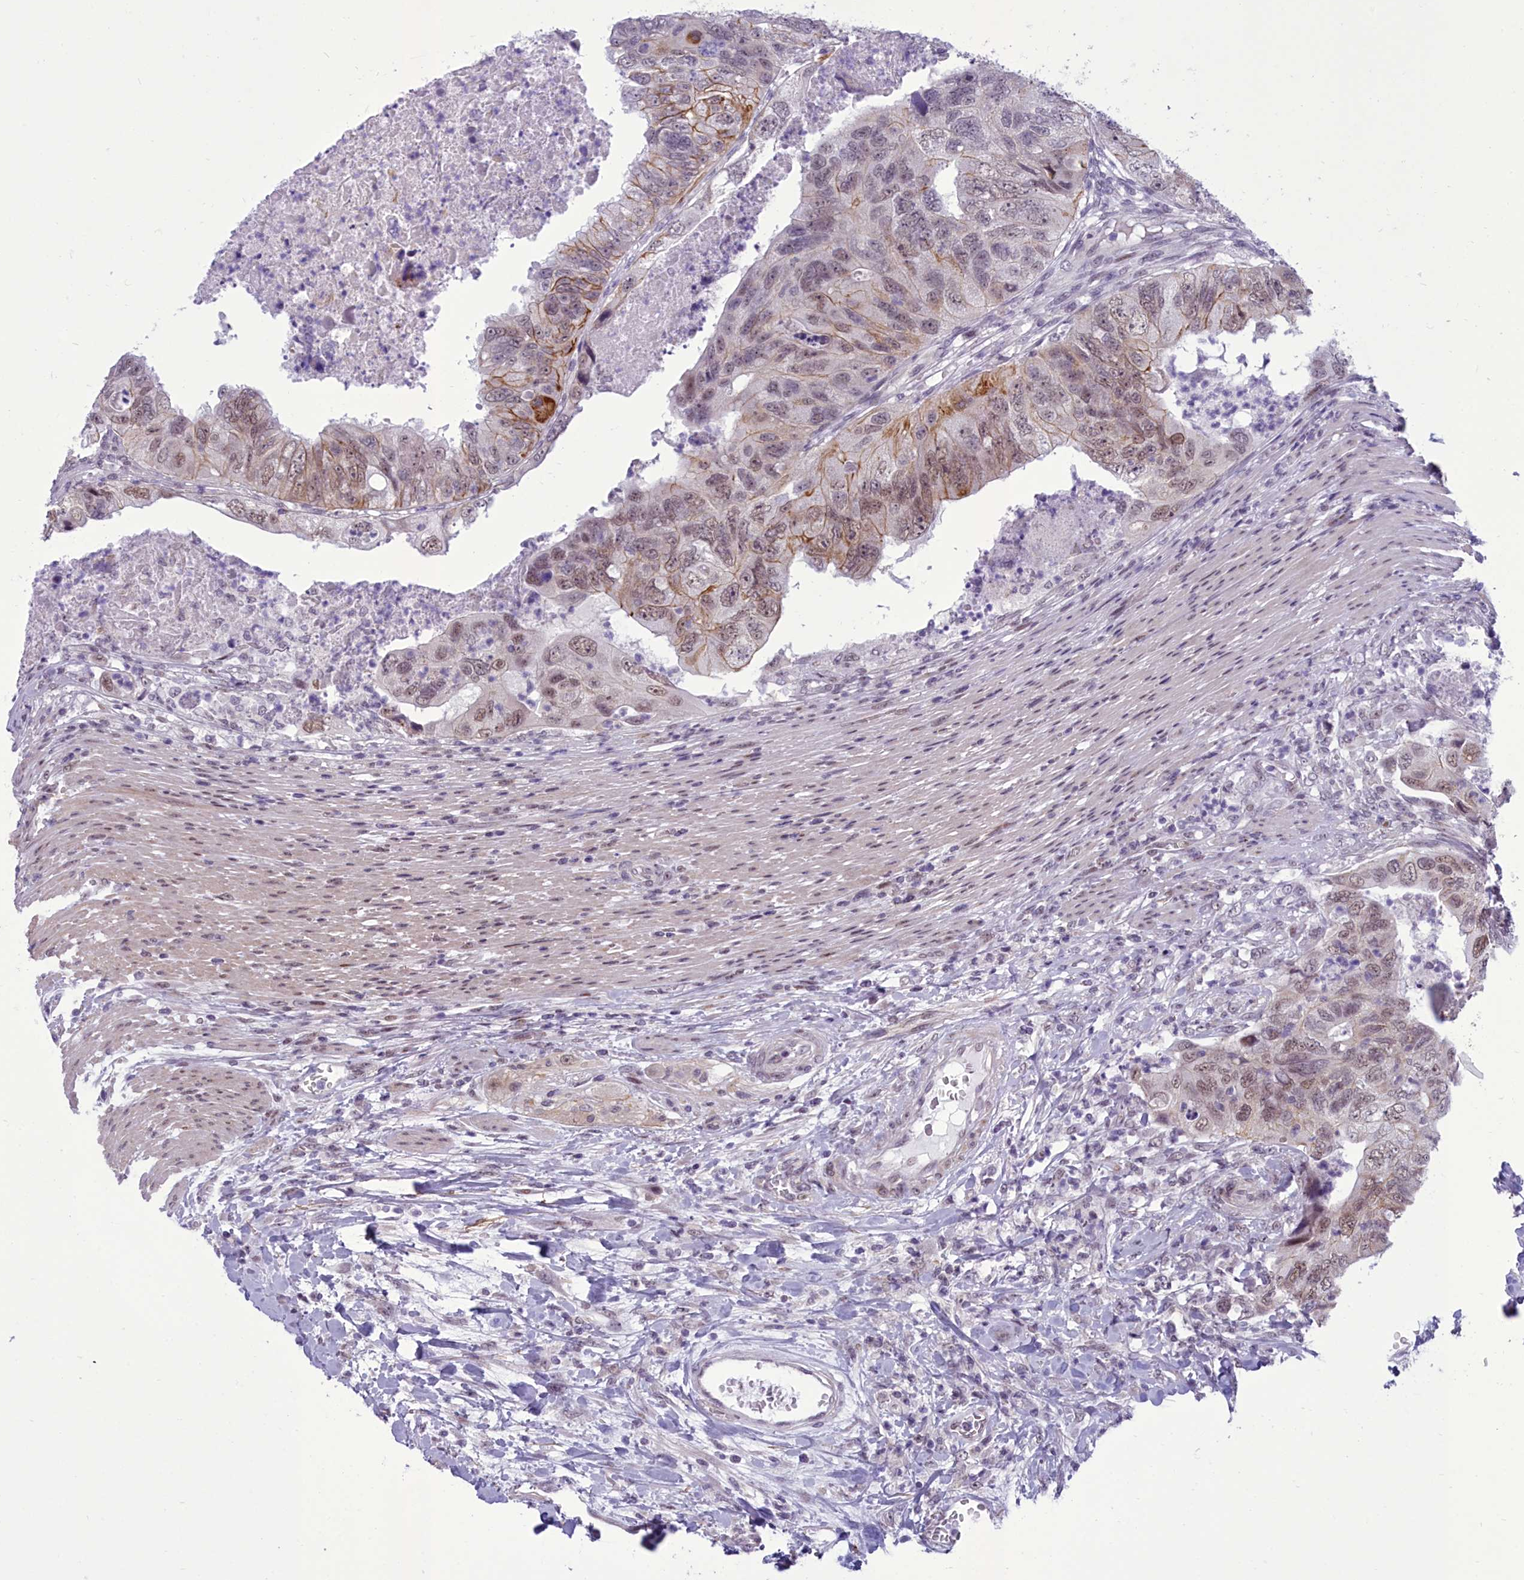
{"staining": {"intensity": "moderate", "quantity": "25%-75%", "location": "cytoplasmic/membranous,nuclear"}, "tissue": "colorectal cancer", "cell_type": "Tumor cells", "image_type": "cancer", "snomed": [{"axis": "morphology", "description": "Adenocarcinoma, NOS"}, {"axis": "topography", "description": "Rectum"}], "caption": "DAB immunohistochemical staining of human adenocarcinoma (colorectal) reveals moderate cytoplasmic/membranous and nuclear protein expression in about 25%-75% of tumor cells.", "gene": "CEACAM19", "patient": {"sex": "male", "age": 63}}